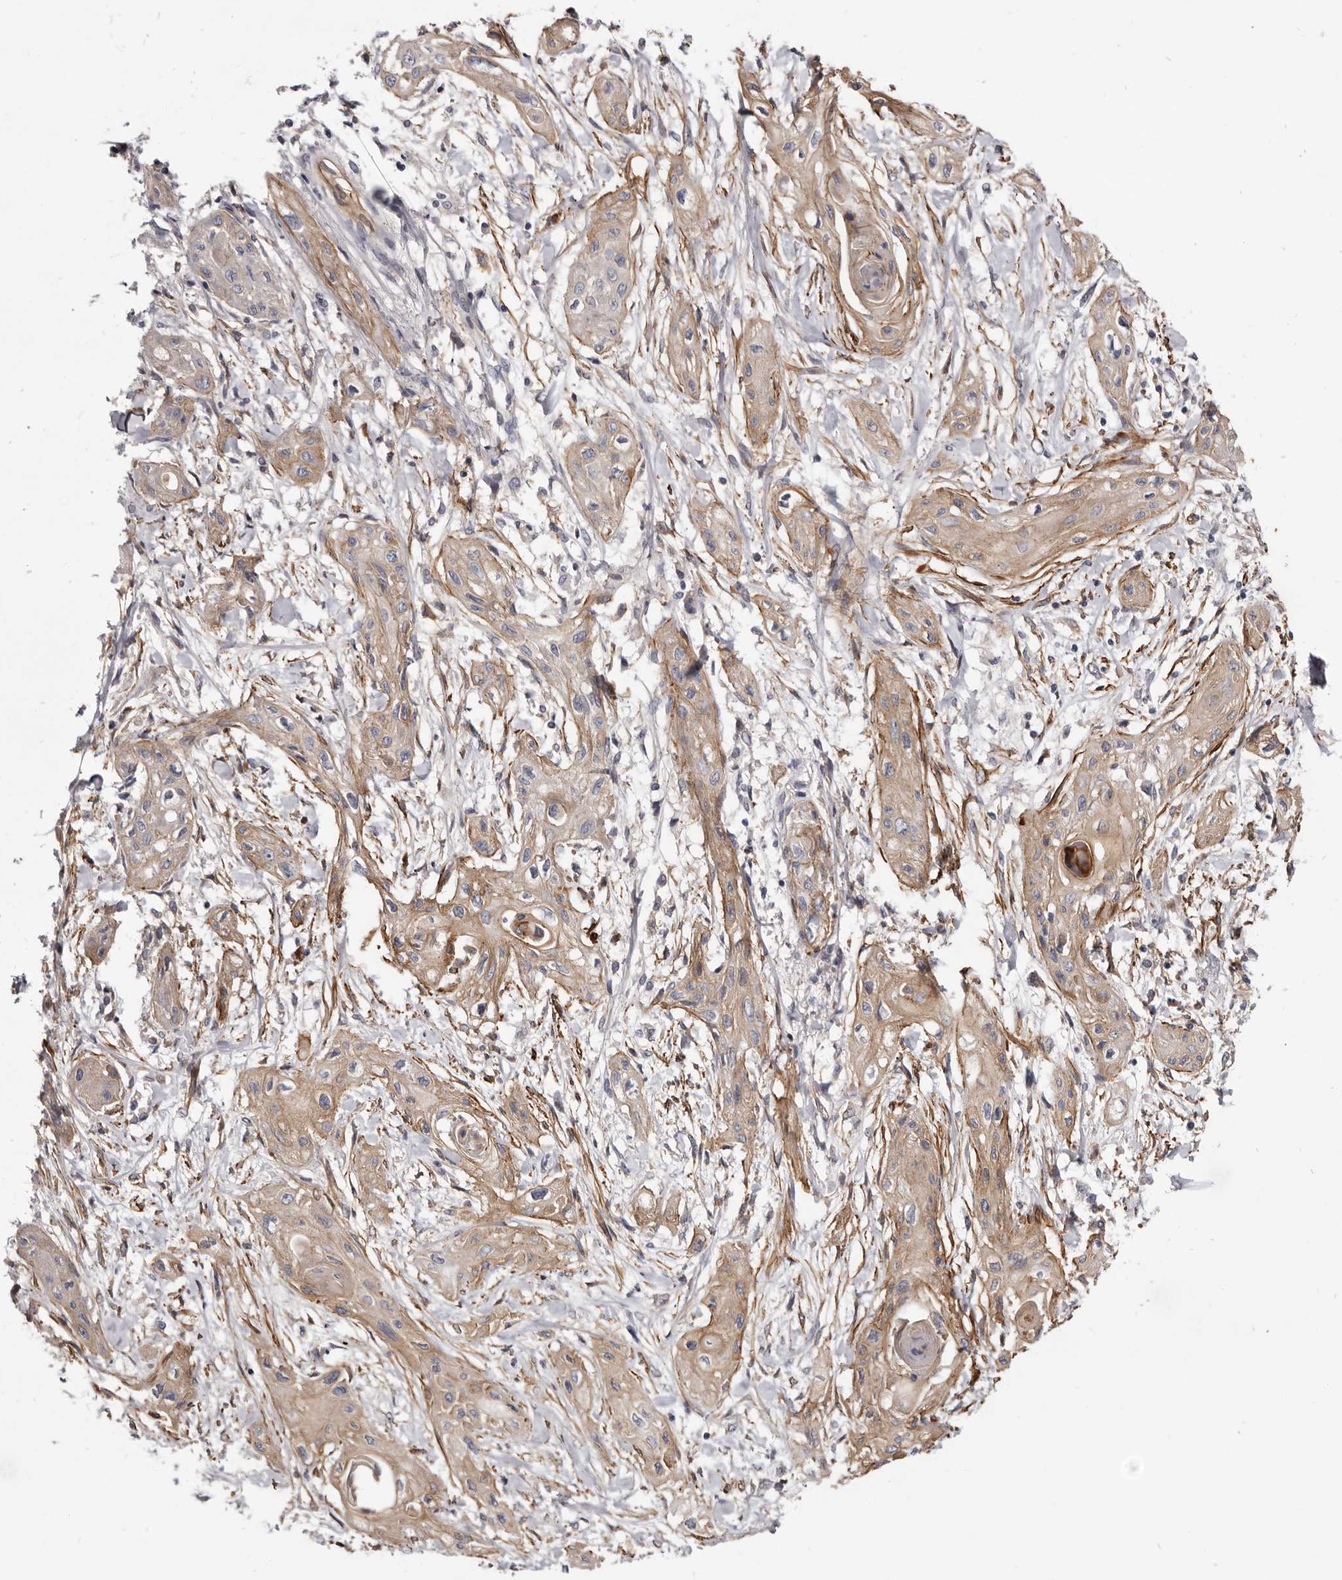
{"staining": {"intensity": "moderate", "quantity": ">75%", "location": "cytoplasmic/membranous"}, "tissue": "lung cancer", "cell_type": "Tumor cells", "image_type": "cancer", "snomed": [{"axis": "morphology", "description": "Squamous cell carcinoma, NOS"}, {"axis": "topography", "description": "Lung"}], "caption": "Immunohistochemistry (DAB (3,3'-diaminobenzidine)) staining of human squamous cell carcinoma (lung) shows moderate cytoplasmic/membranous protein positivity in about >75% of tumor cells. The protein of interest is stained brown, and the nuclei are stained in blue (DAB (3,3'-diaminobenzidine) IHC with brightfield microscopy, high magnification).", "gene": "CGN", "patient": {"sex": "female", "age": 47}}